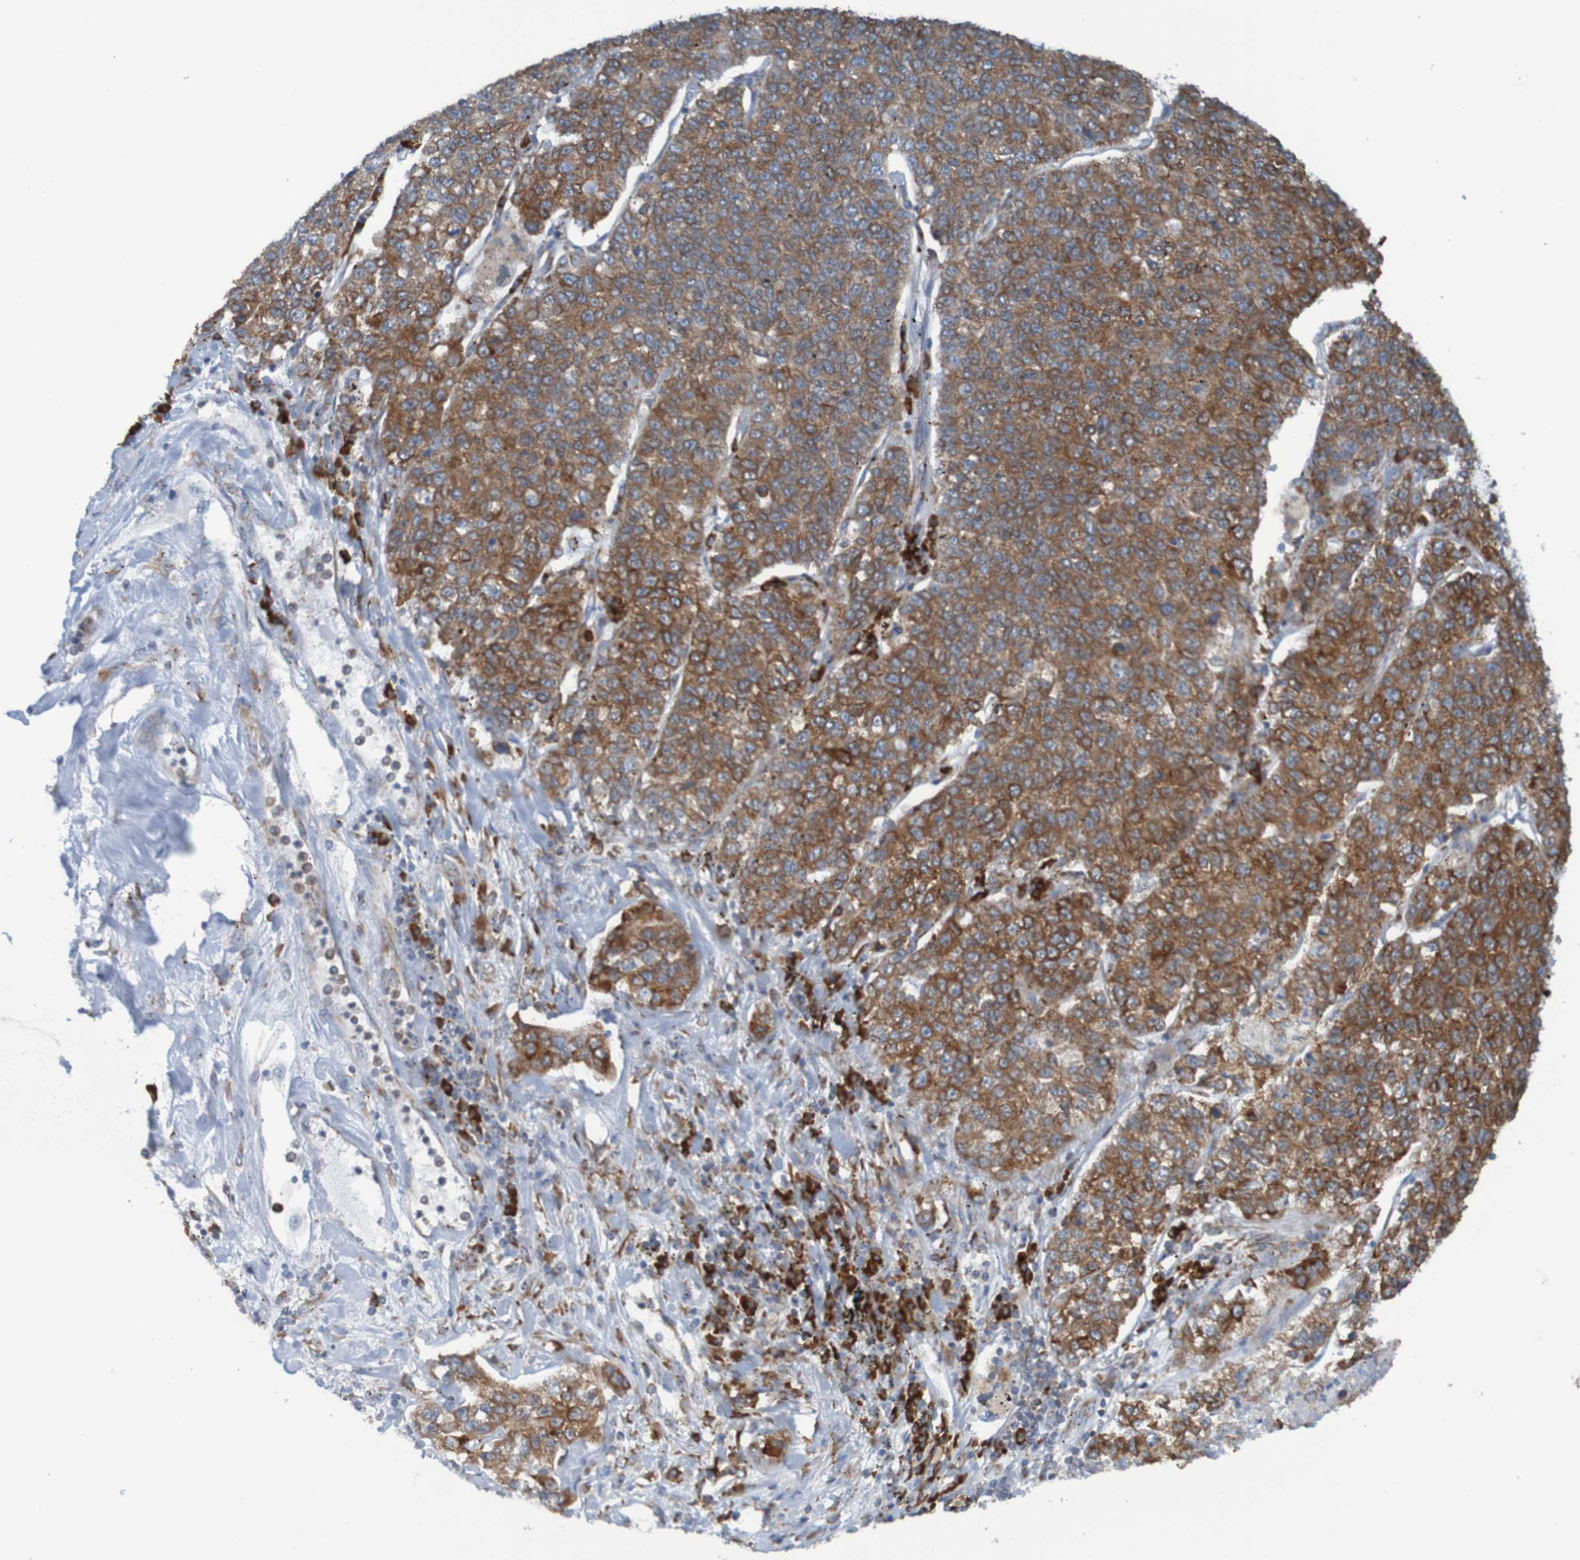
{"staining": {"intensity": "moderate", "quantity": ">75%", "location": "cytoplasmic/membranous"}, "tissue": "lung cancer", "cell_type": "Tumor cells", "image_type": "cancer", "snomed": [{"axis": "morphology", "description": "Adenocarcinoma, NOS"}, {"axis": "topography", "description": "Lung"}], "caption": "About >75% of tumor cells in human adenocarcinoma (lung) exhibit moderate cytoplasmic/membranous protein expression as visualized by brown immunohistochemical staining.", "gene": "SSR1", "patient": {"sex": "male", "age": 49}}